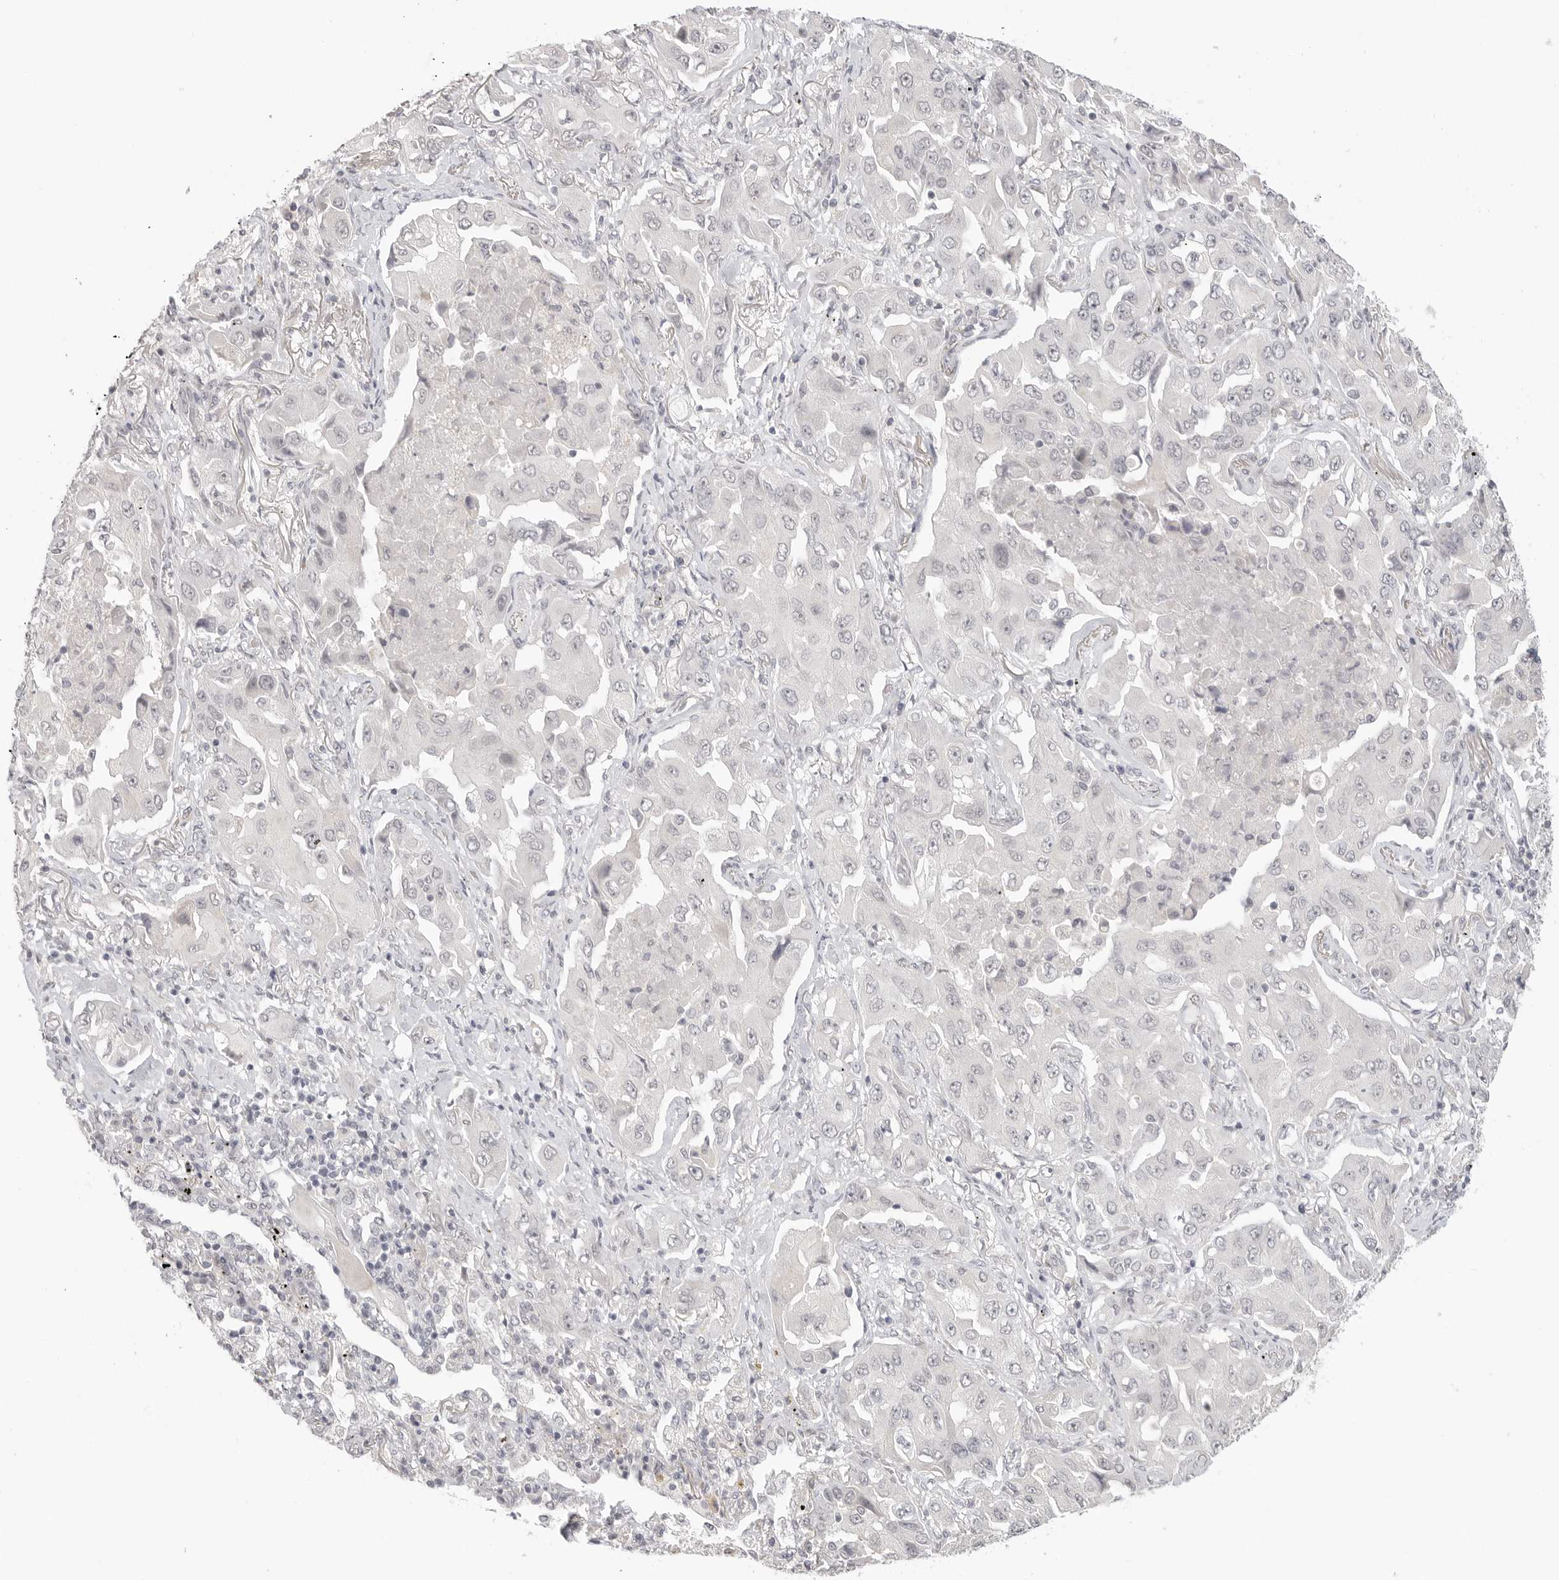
{"staining": {"intensity": "negative", "quantity": "none", "location": "none"}, "tissue": "lung cancer", "cell_type": "Tumor cells", "image_type": "cancer", "snomed": [{"axis": "morphology", "description": "Adenocarcinoma, NOS"}, {"axis": "topography", "description": "Lung"}], "caption": "Tumor cells show no significant protein positivity in adenocarcinoma (lung). The staining is performed using DAB (3,3'-diaminobenzidine) brown chromogen with nuclei counter-stained in using hematoxylin.", "gene": "KLK11", "patient": {"sex": "female", "age": 65}}